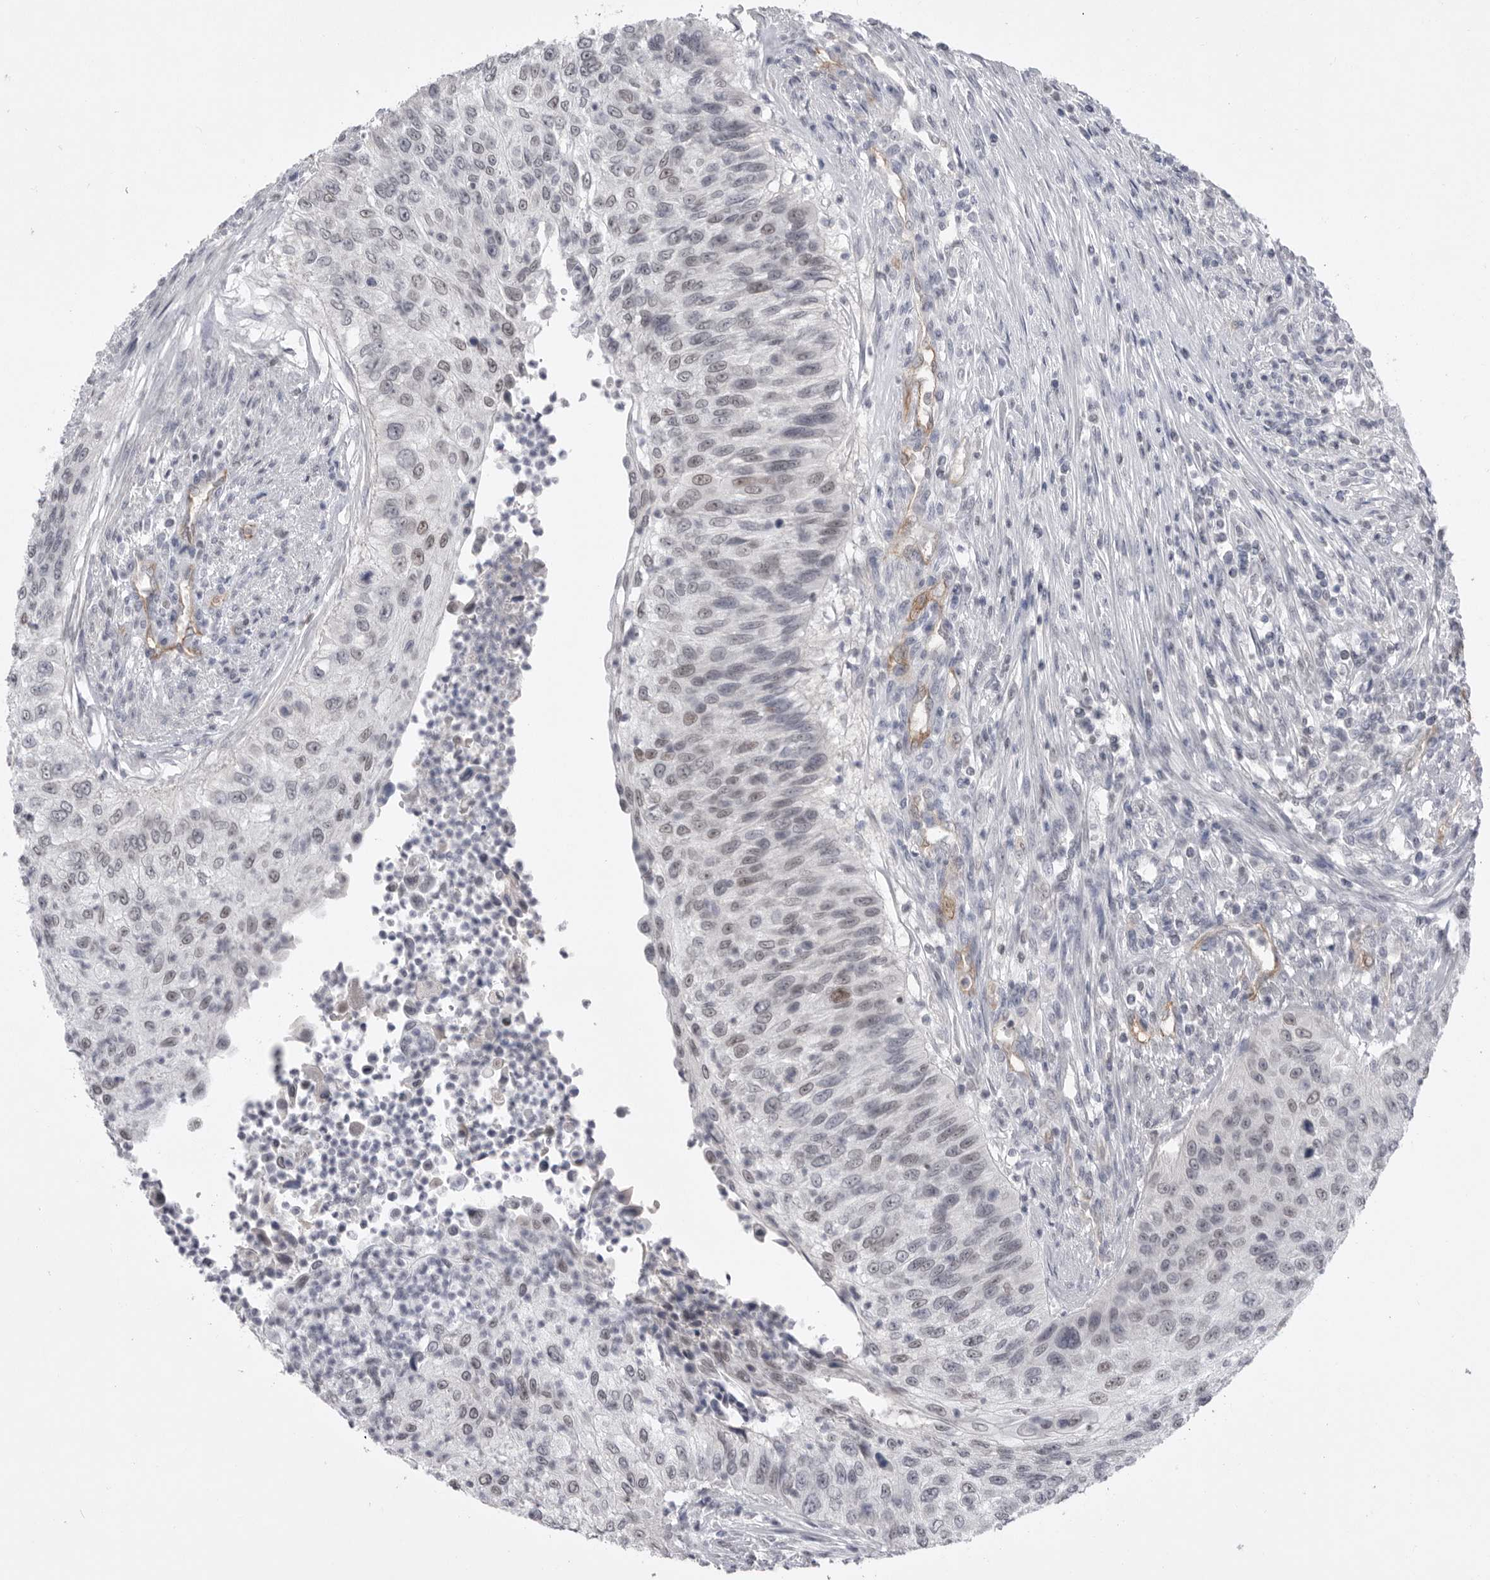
{"staining": {"intensity": "weak", "quantity": "<25%", "location": "nuclear"}, "tissue": "urothelial cancer", "cell_type": "Tumor cells", "image_type": "cancer", "snomed": [{"axis": "morphology", "description": "Urothelial carcinoma, High grade"}, {"axis": "topography", "description": "Urinary bladder"}], "caption": "The photomicrograph shows no staining of tumor cells in high-grade urothelial carcinoma. (DAB IHC, high magnification).", "gene": "ZBTB7B", "patient": {"sex": "female", "age": 60}}